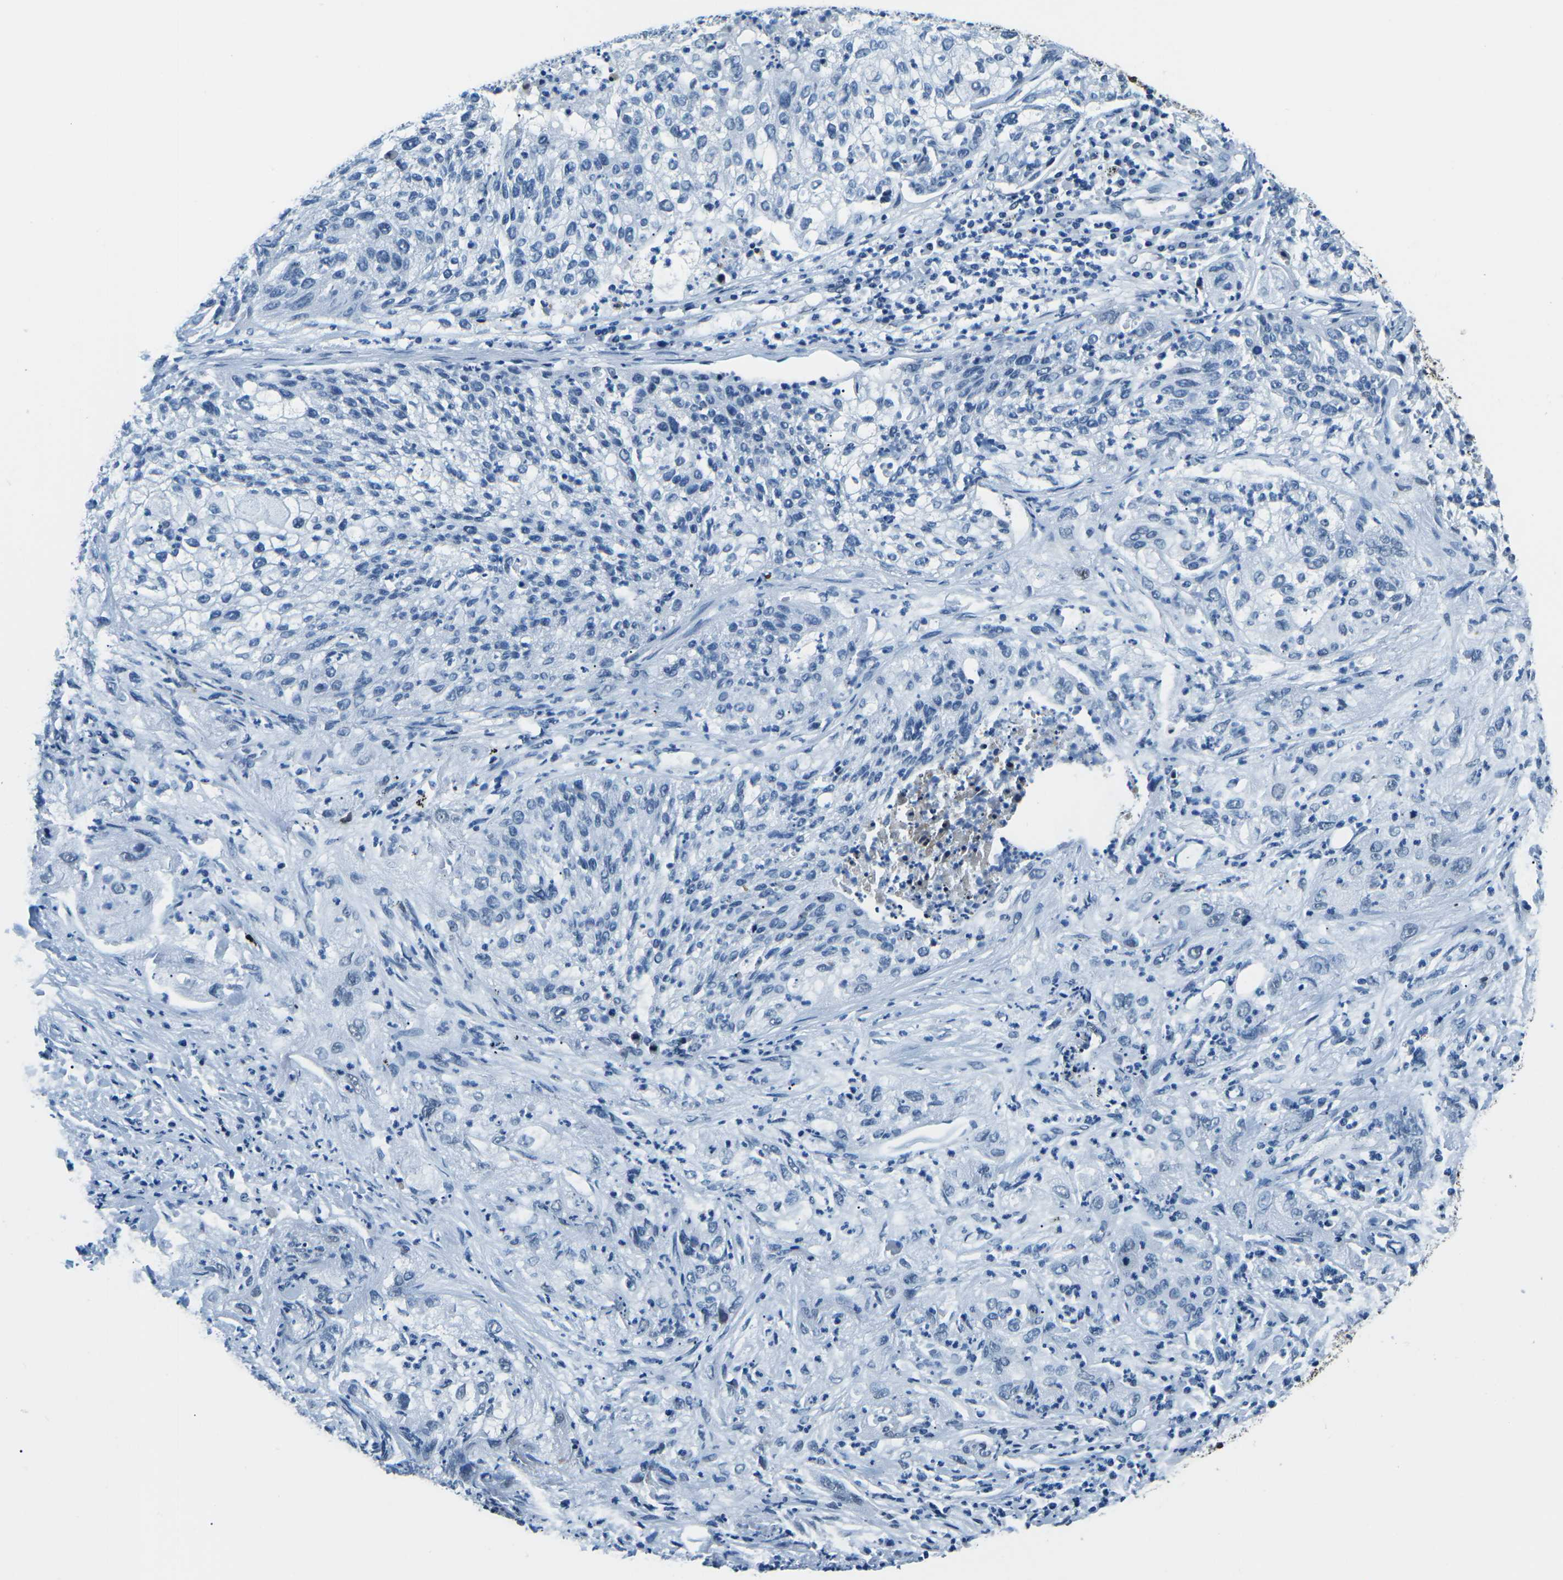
{"staining": {"intensity": "strong", "quantity": "25%-75%", "location": "nuclear"}, "tissue": "lung cancer", "cell_type": "Tumor cells", "image_type": "cancer", "snomed": [{"axis": "morphology", "description": "Inflammation, NOS"}, {"axis": "morphology", "description": "Squamous cell carcinoma, NOS"}, {"axis": "topography", "description": "Lymph node"}, {"axis": "topography", "description": "Soft tissue"}, {"axis": "topography", "description": "Lung"}], "caption": "This image shows IHC staining of lung cancer, with high strong nuclear staining in about 25%-75% of tumor cells.", "gene": "HNRNPL", "patient": {"sex": "male", "age": 66}}